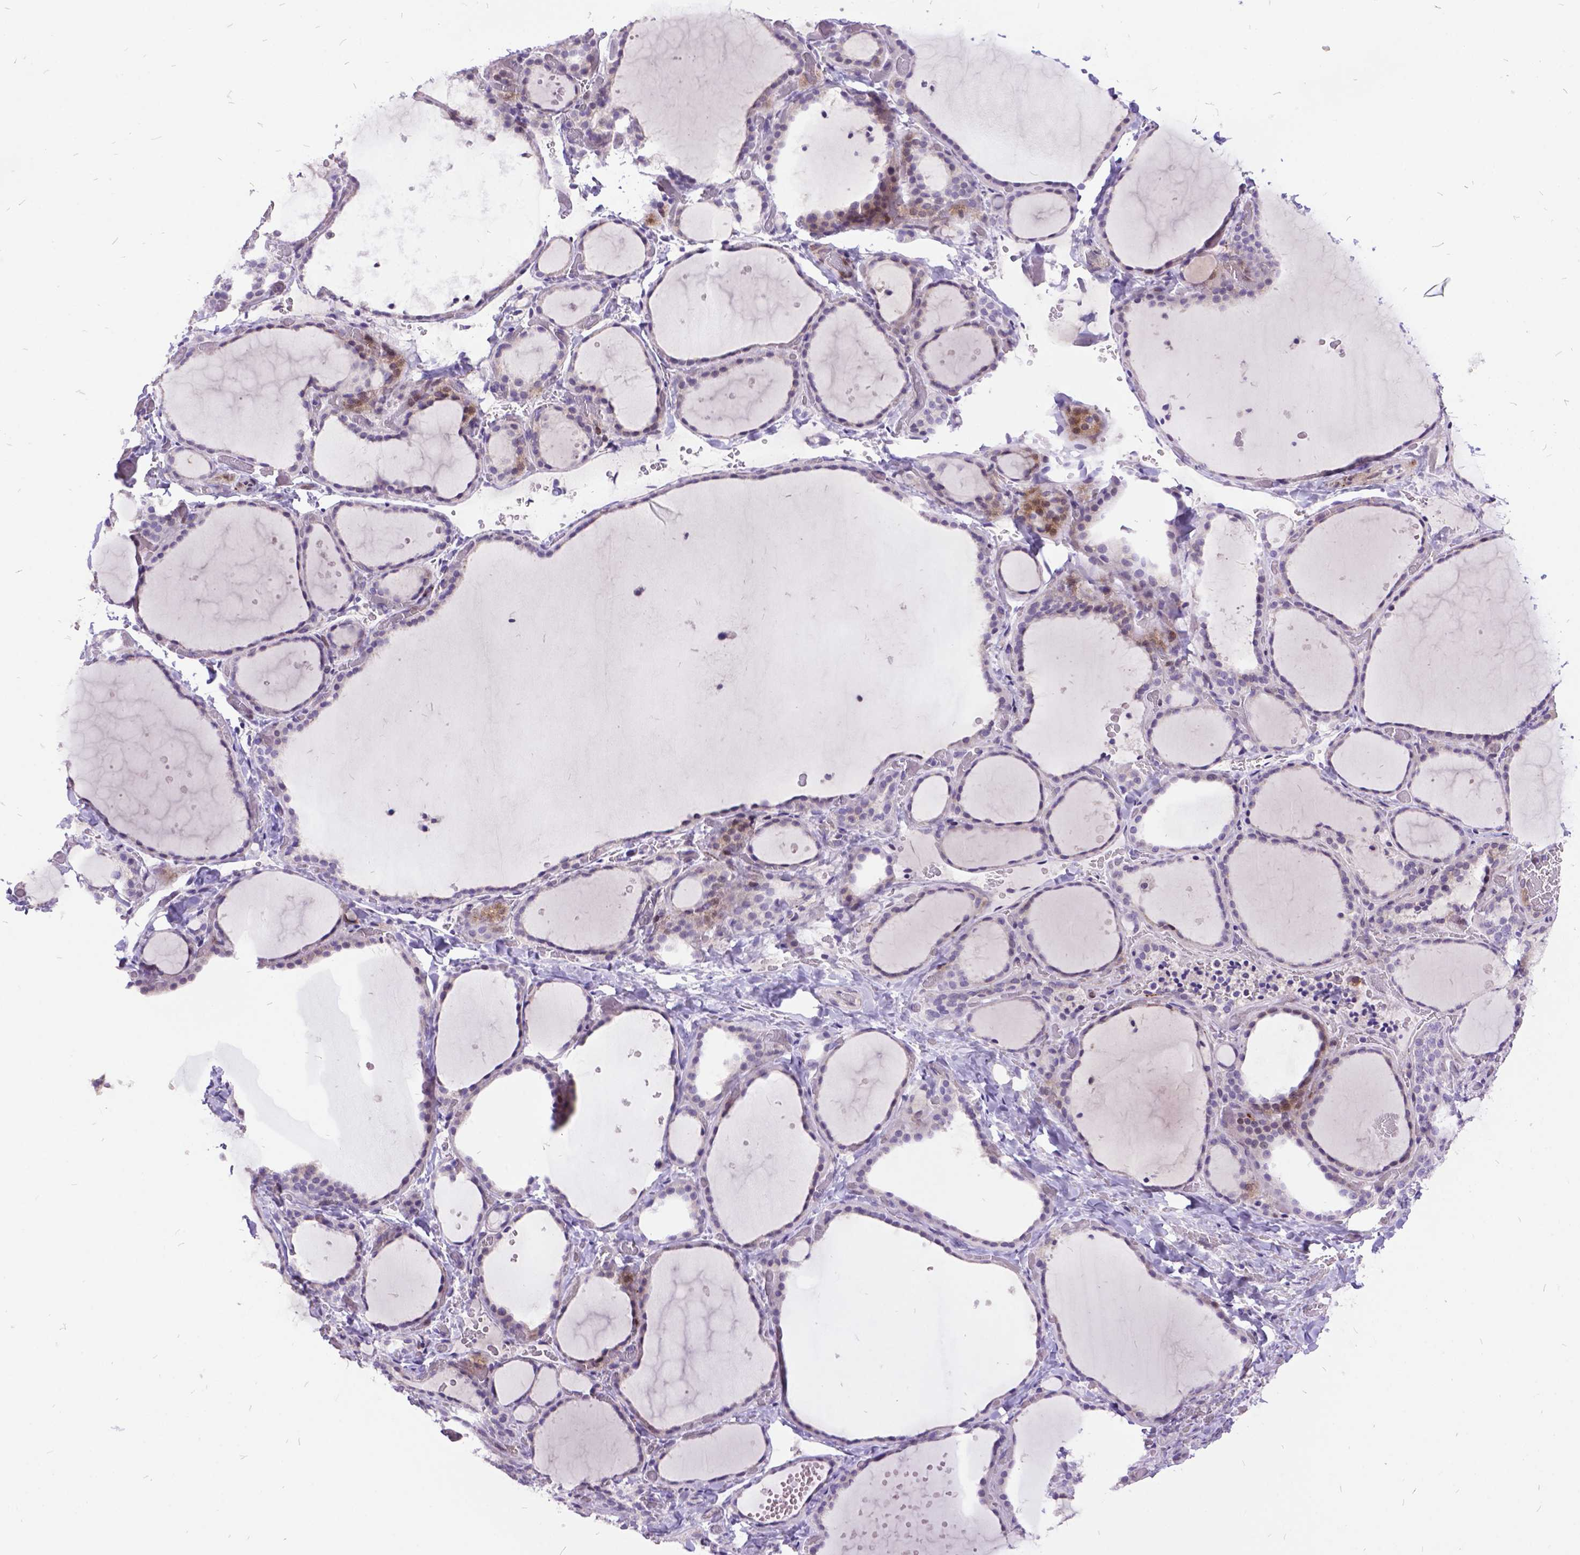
{"staining": {"intensity": "weak", "quantity": "<25%", "location": "cytoplasmic/membranous"}, "tissue": "thyroid gland", "cell_type": "Glandular cells", "image_type": "normal", "snomed": [{"axis": "morphology", "description": "Normal tissue, NOS"}, {"axis": "topography", "description": "Thyroid gland"}], "caption": "Immunohistochemistry (IHC) image of normal thyroid gland stained for a protein (brown), which displays no expression in glandular cells.", "gene": "ITGB6", "patient": {"sex": "female", "age": 36}}